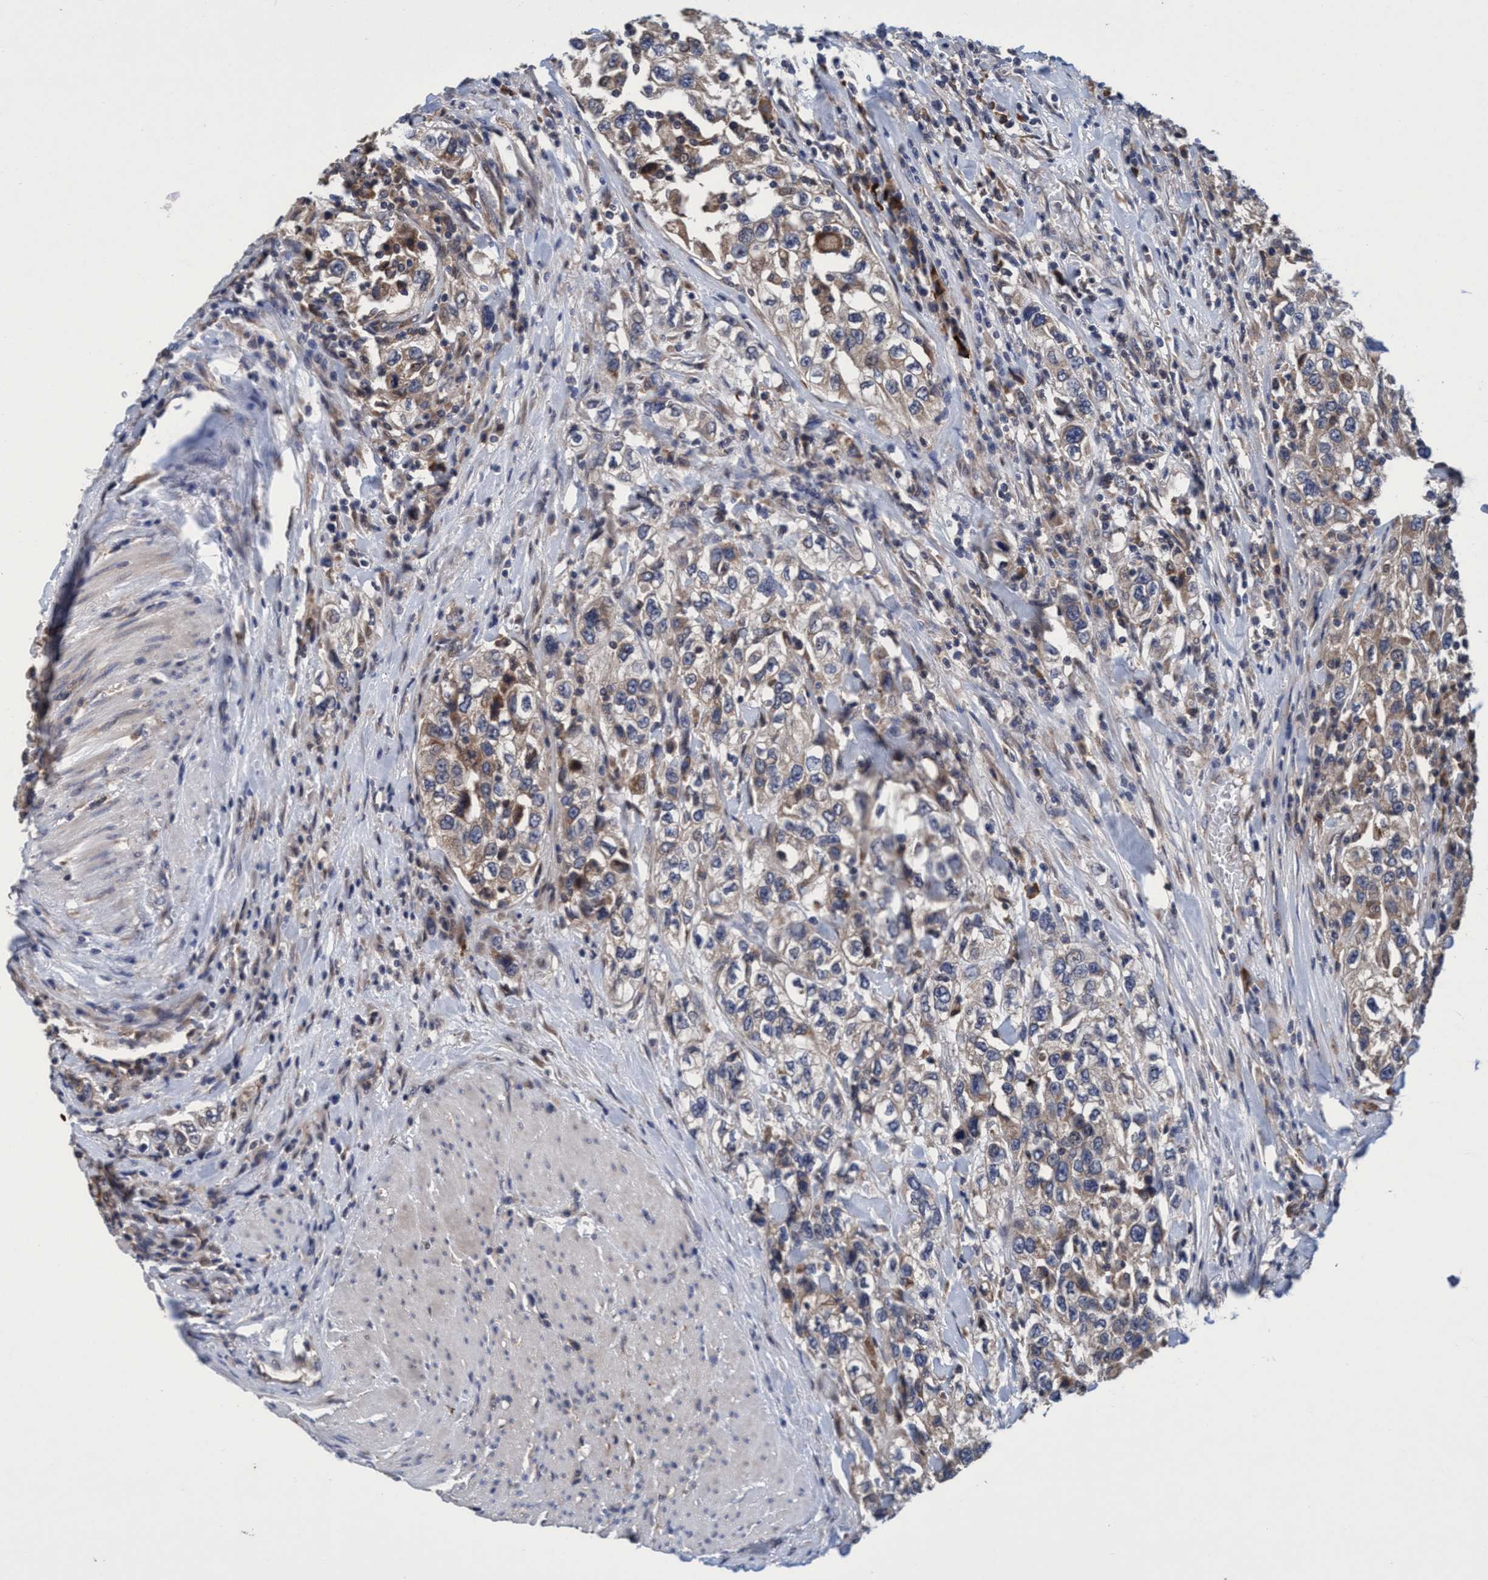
{"staining": {"intensity": "weak", "quantity": "<25%", "location": "cytoplasmic/membranous"}, "tissue": "urothelial cancer", "cell_type": "Tumor cells", "image_type": "cancer", "snomed": [{"axis": "morphology", "description": "Urothelial carcinoma, High grade"}, {"axis": "topography", "description": "Urinary bladder"}], "caption": "This is an immunohistochemistry image of human urothelial cancer. There is no expression in tumor cells.", "gene": "CALCOCO2", "patient": {"sex": "female", "age": 80}}